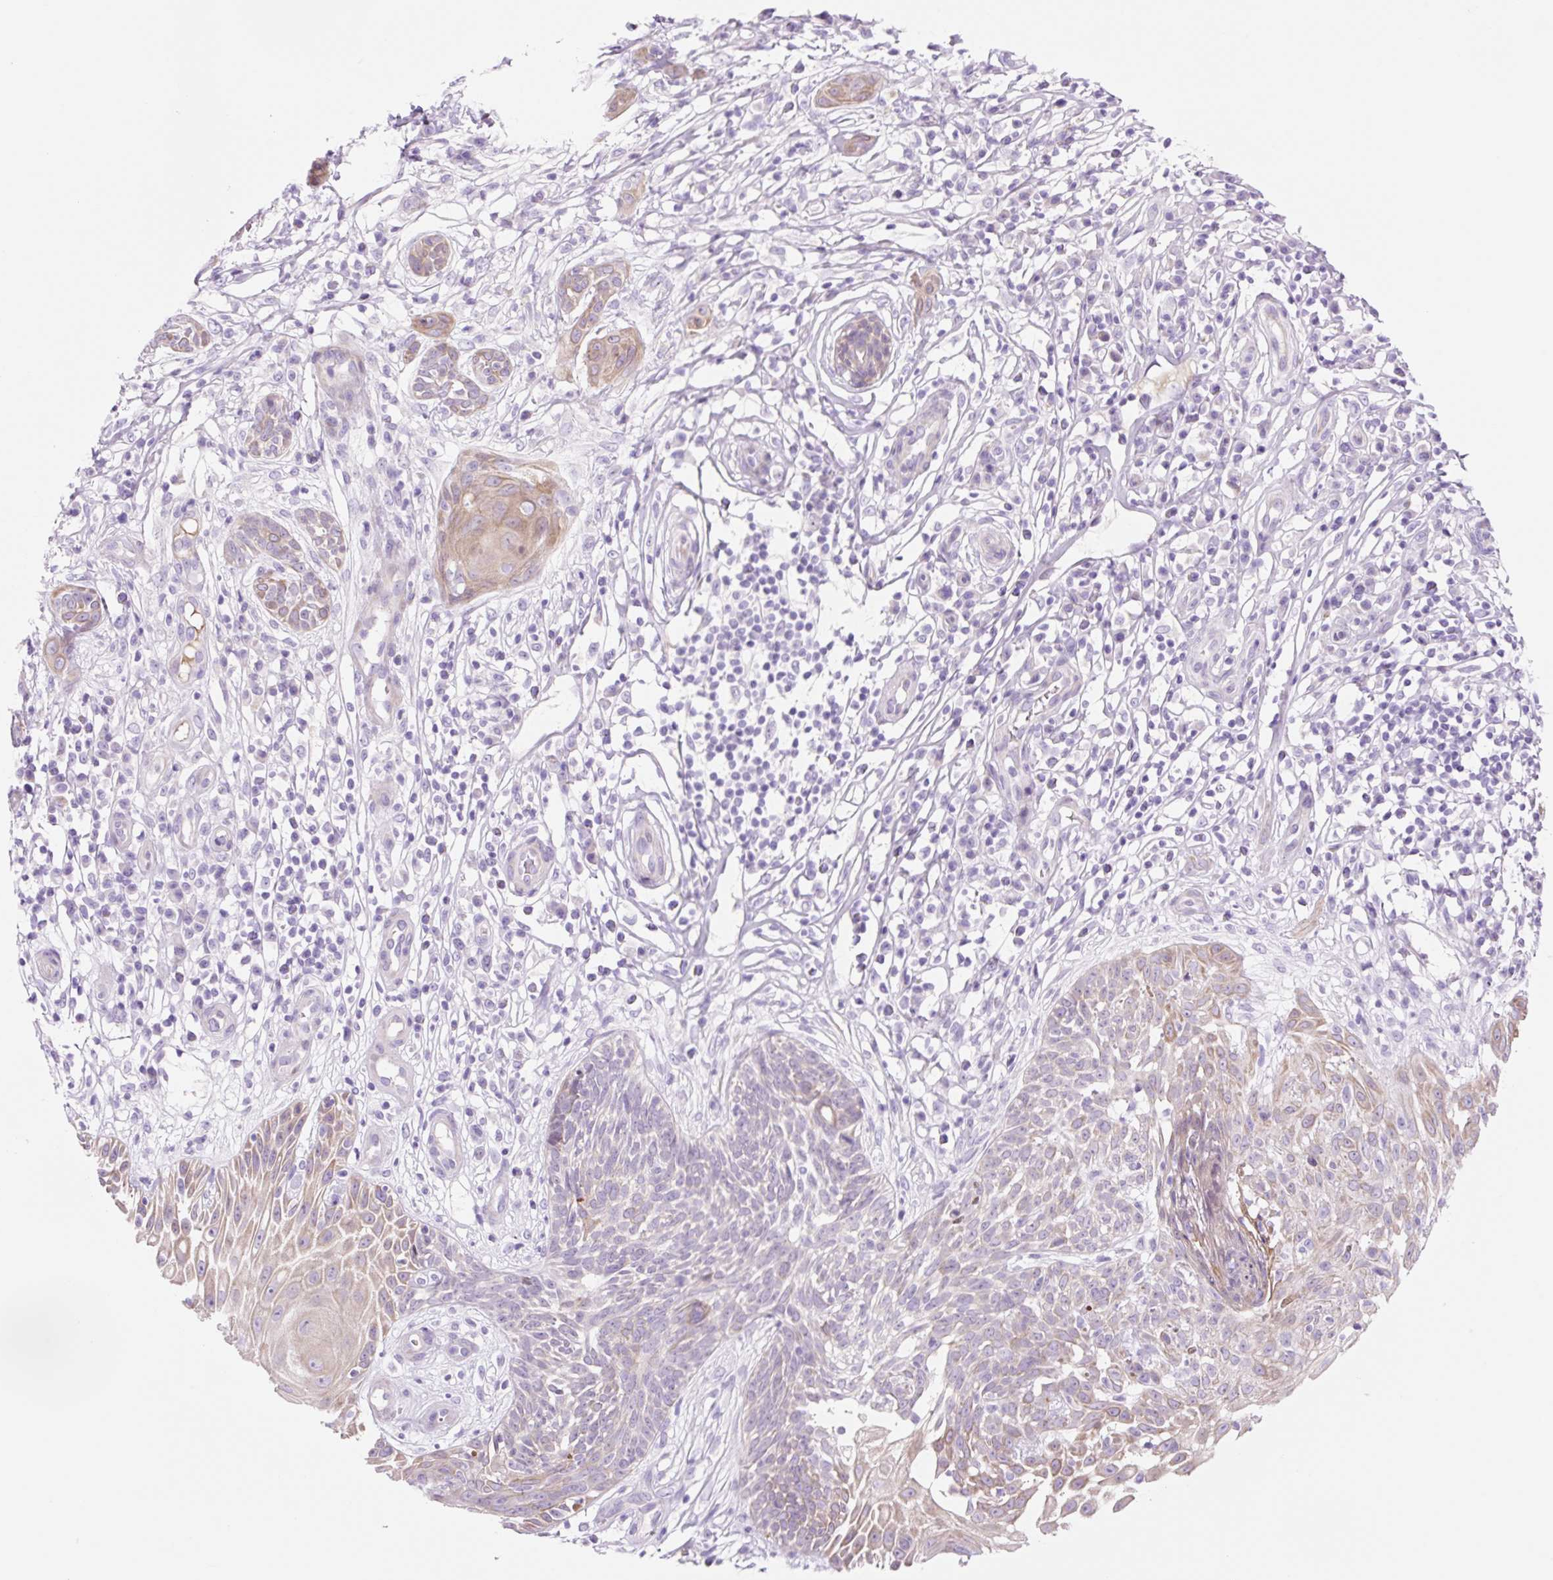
{"staining": {"intensity": "weak", "quantity": "25%-75%", "location": "cytoplasmic/membranous"}, "tissue": "skin cancer", "cell_type": "Tumor cells", "image_type": "cancer", "snomed": [{"axis": "morphology", "description": "Basal cell carcinoma"}, {"axis": "topography", "description": "Skin"}, {"axis": "topography", "description": "Skin, foot"}], "caption": "This is a photomicrograph of immunohistochemistry staining of skin cancer, which shows weak expression in the cytoplasmic/membranous of tumor cells.", "gene": "ZNF121", "patient": {"sex": "female", "age": 86}}